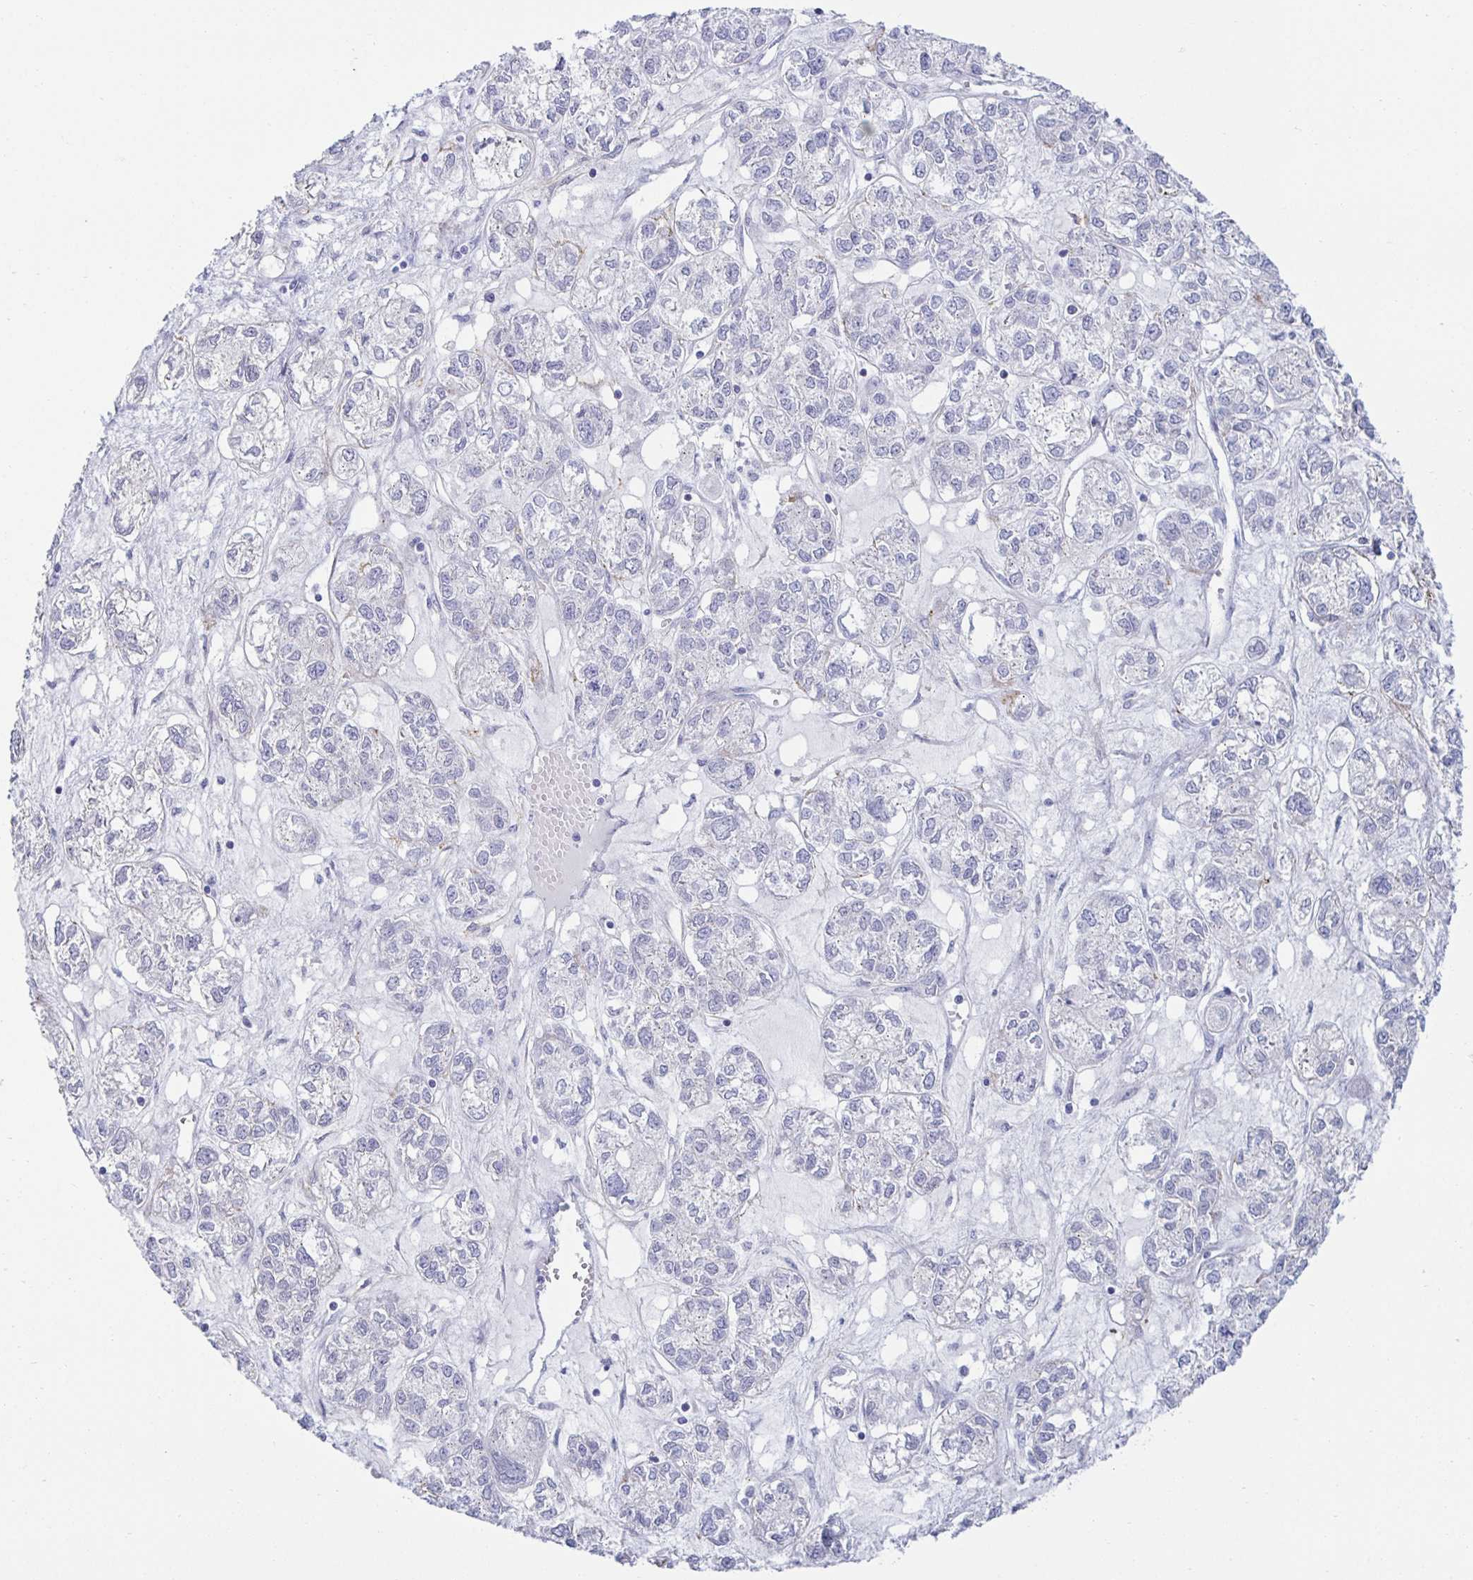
{"staining": {"intensity": "negative", "quantity": "none", "location": "none"}, "tissue": "ovarian cancer", "cell_type": "Tumor cells", "image_type": "cancer", "snomed": [{"axis": "morphology", "description": "Carcinoma, endometroid"}, {"axis": "topography", "description": "Ovary"}], "caption": "Human endometroid carcinoma (ovarian) stained for a protein using immunohistochemistry (IHC) demonstrates no staining in tumor cells.", "gene": "MON2", "patient": {"sex": "female", "age": 64}}